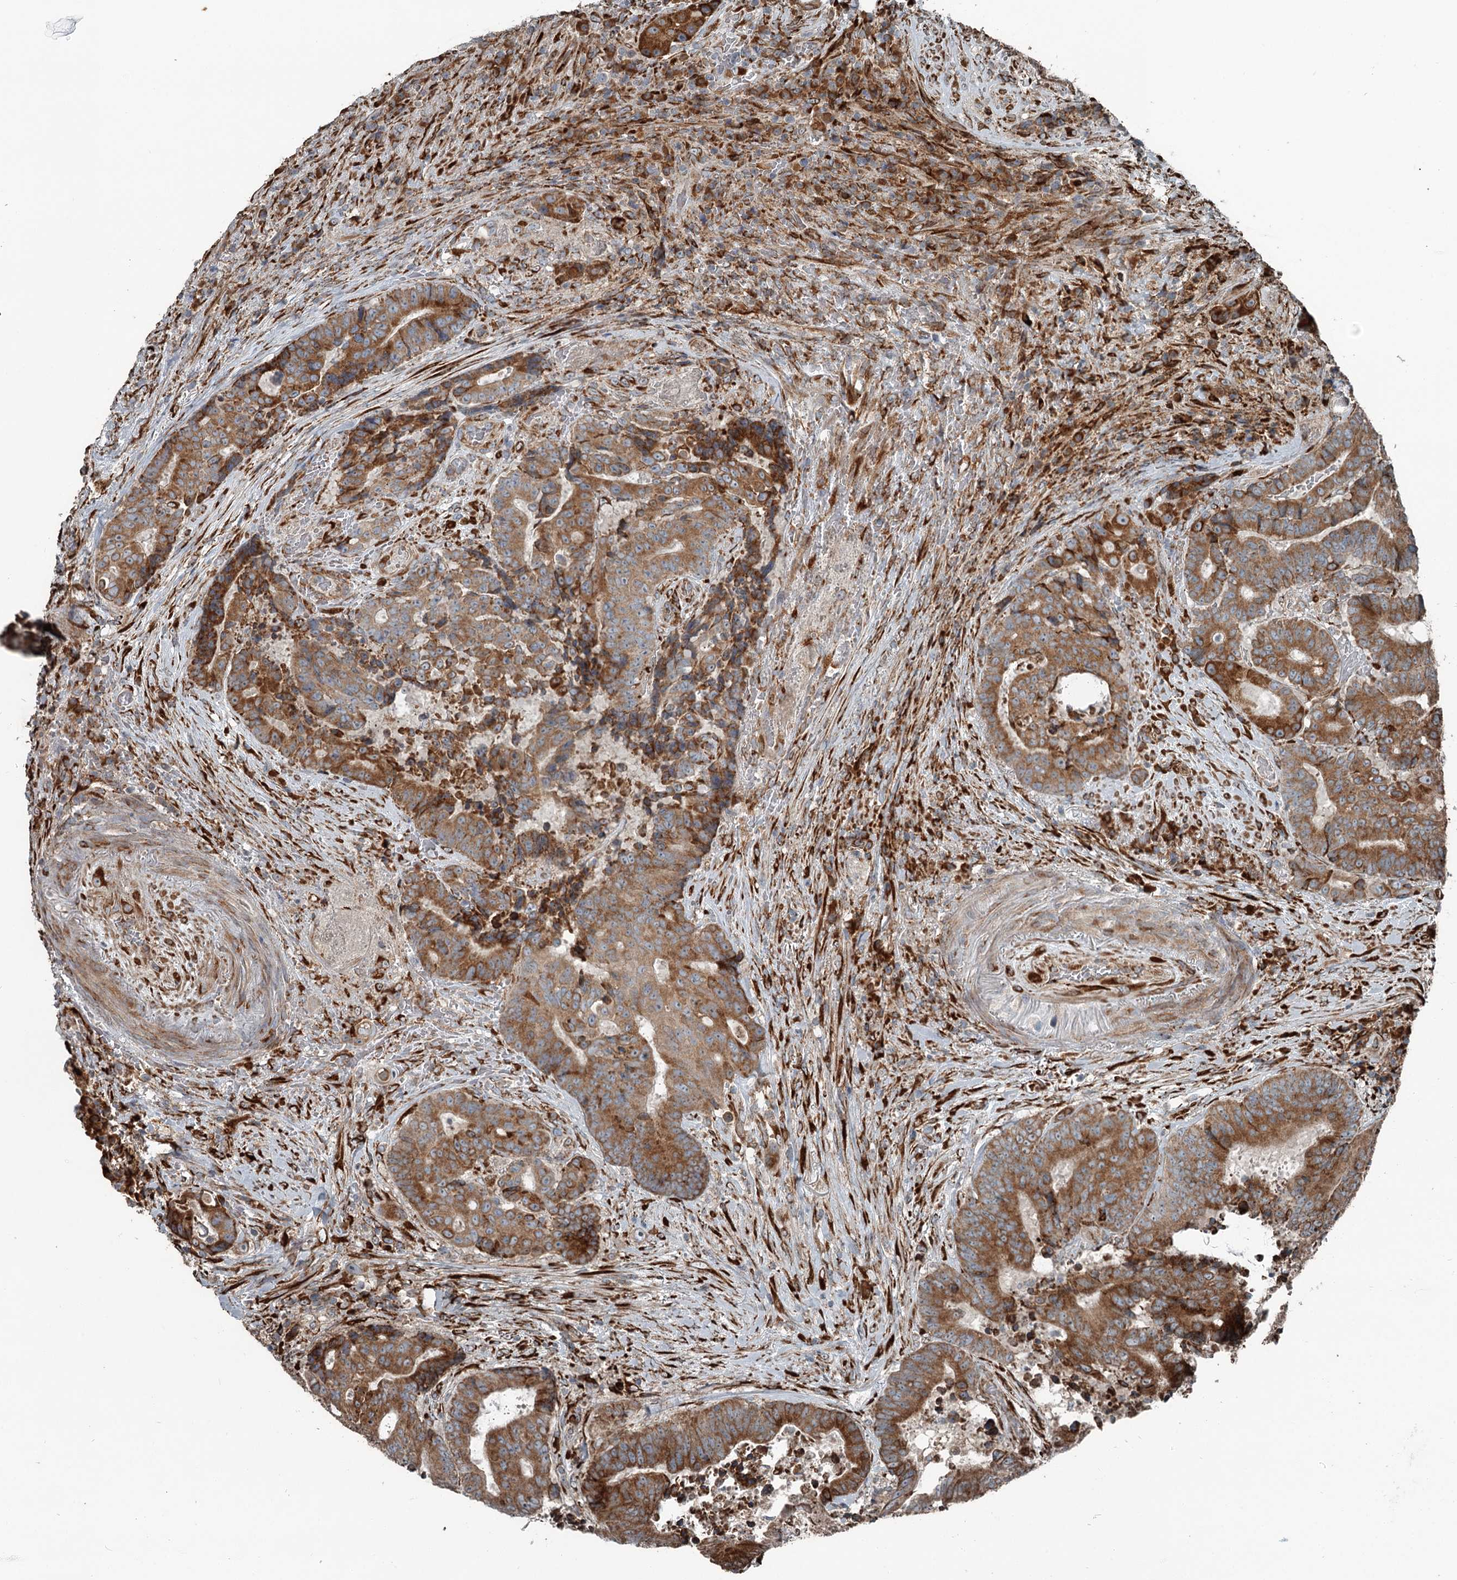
{"staining": {"intensity": "strong", "quantity": ">75%", "location": "cytoplasmic/membranous"}, "tissue": "colorectal cancer", "cell_type": "Tumor cells", "image_type": "cancer", "snomed": [{"axis": "morphology", "description": "Adenocarcinoma, NOS"}, {"axis": "topography", "description": "Rectum"}], "caption": "This is a histology image of immunohistochemistry (IHC) staining of colorectal cancer (adenocarcinoma), which shows strong staining in the cytoplasmic/membranous of tumor cells.", "gene": "RASSF8", "patient": {"sex": "male", "age": 69}}